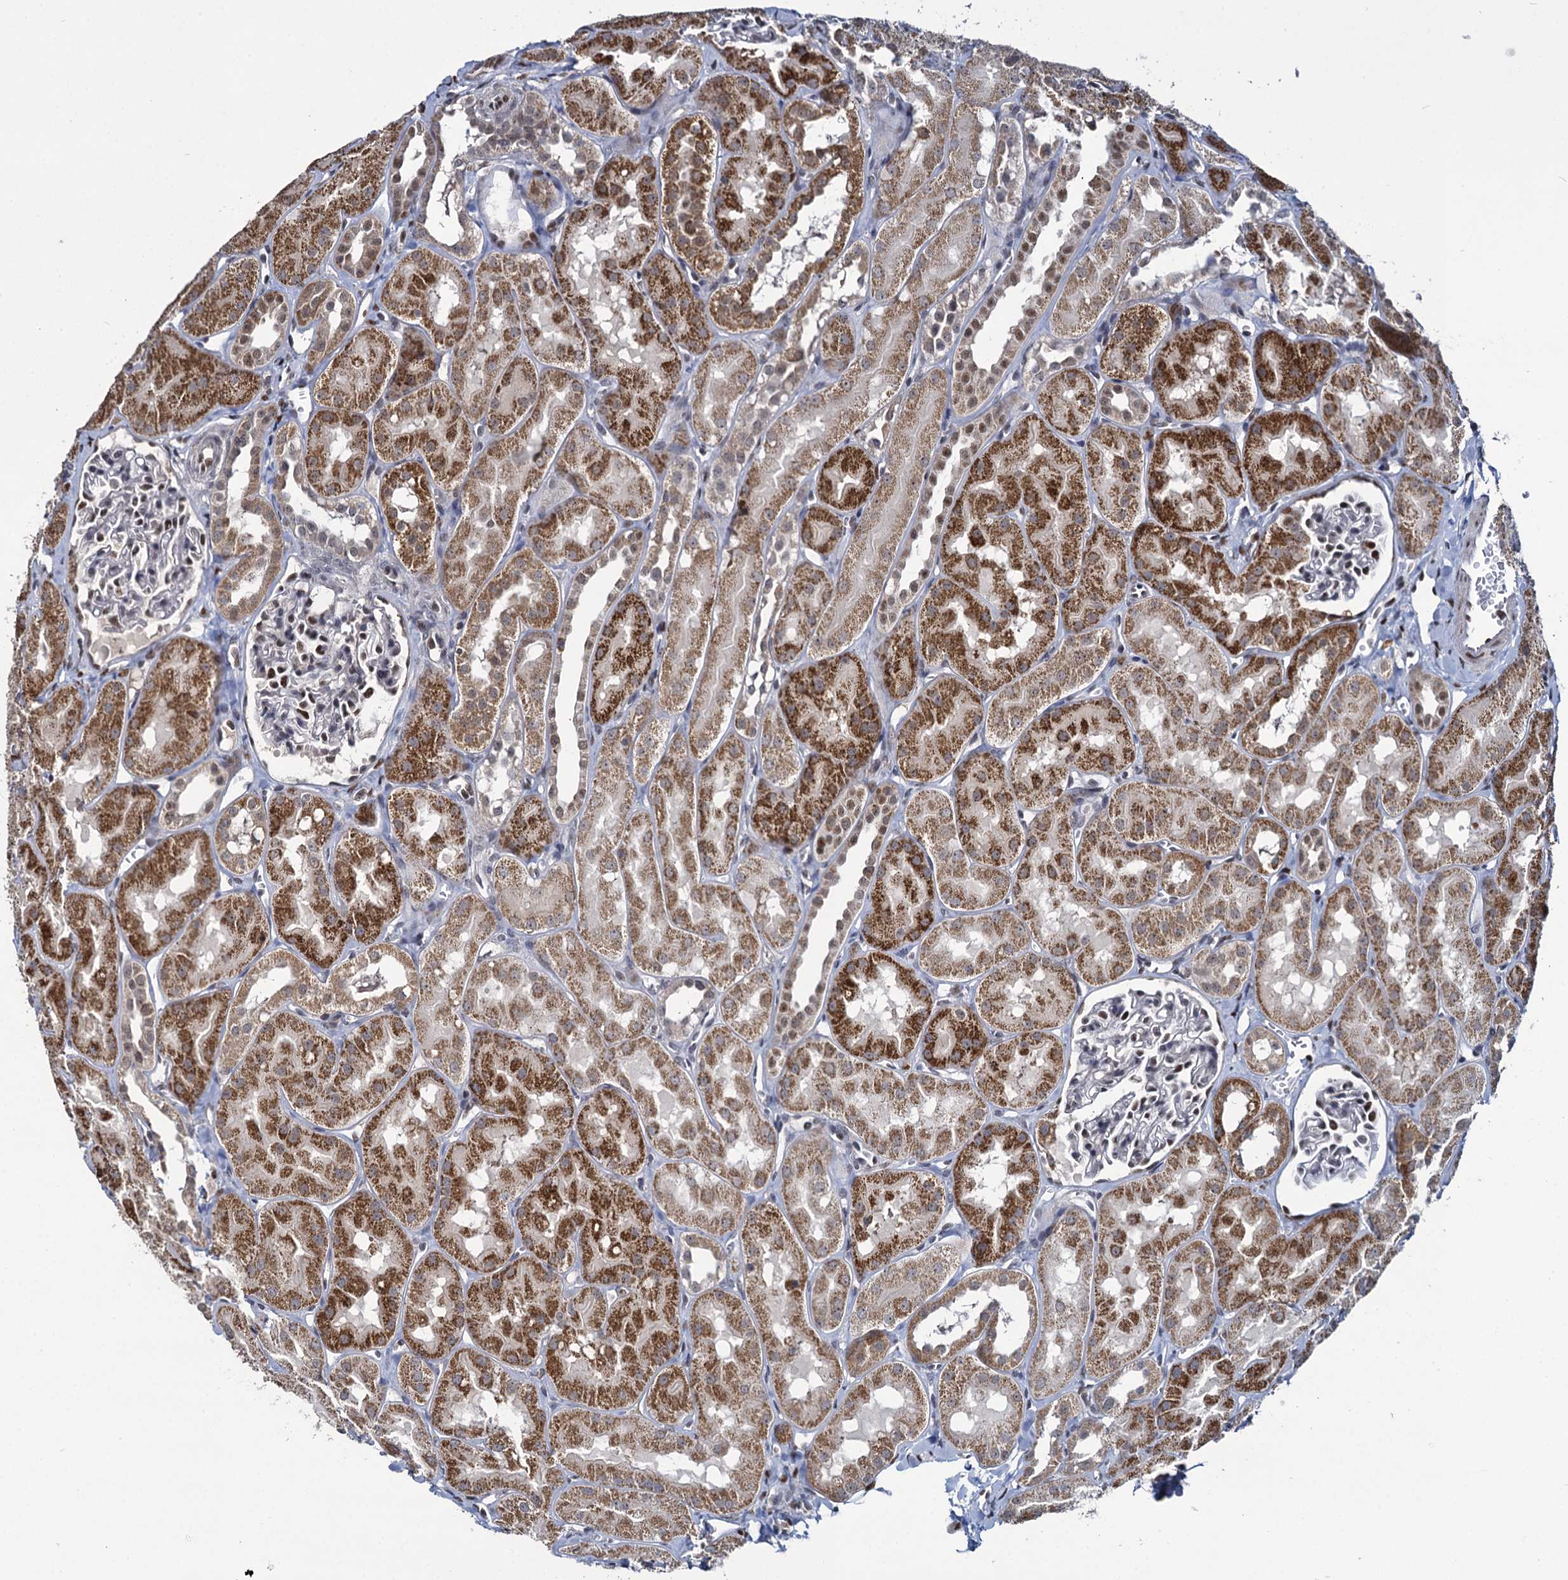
{"staining": {"intensity": "moderate", "quantity": "<25%", "location": "nuclear"}, "tissue": "kidney", "cell_type": "Cells in glomeruli", "image_type": "normal", "snomed": [{"axis": "morphology", "description": "Normal tissue, NOS"}, {"axis": "topography", "description": "Kidney"}, {"axis": "topography", "description": "Urinary bladder"}], "caption": "Moderate nuclear expression for a protein is appreciated in approximately <25% of cells in glomeruli of normal kidney using IHC.", "gene": "RPUSD4", "patient": {"sex": "male", "age": 16}}